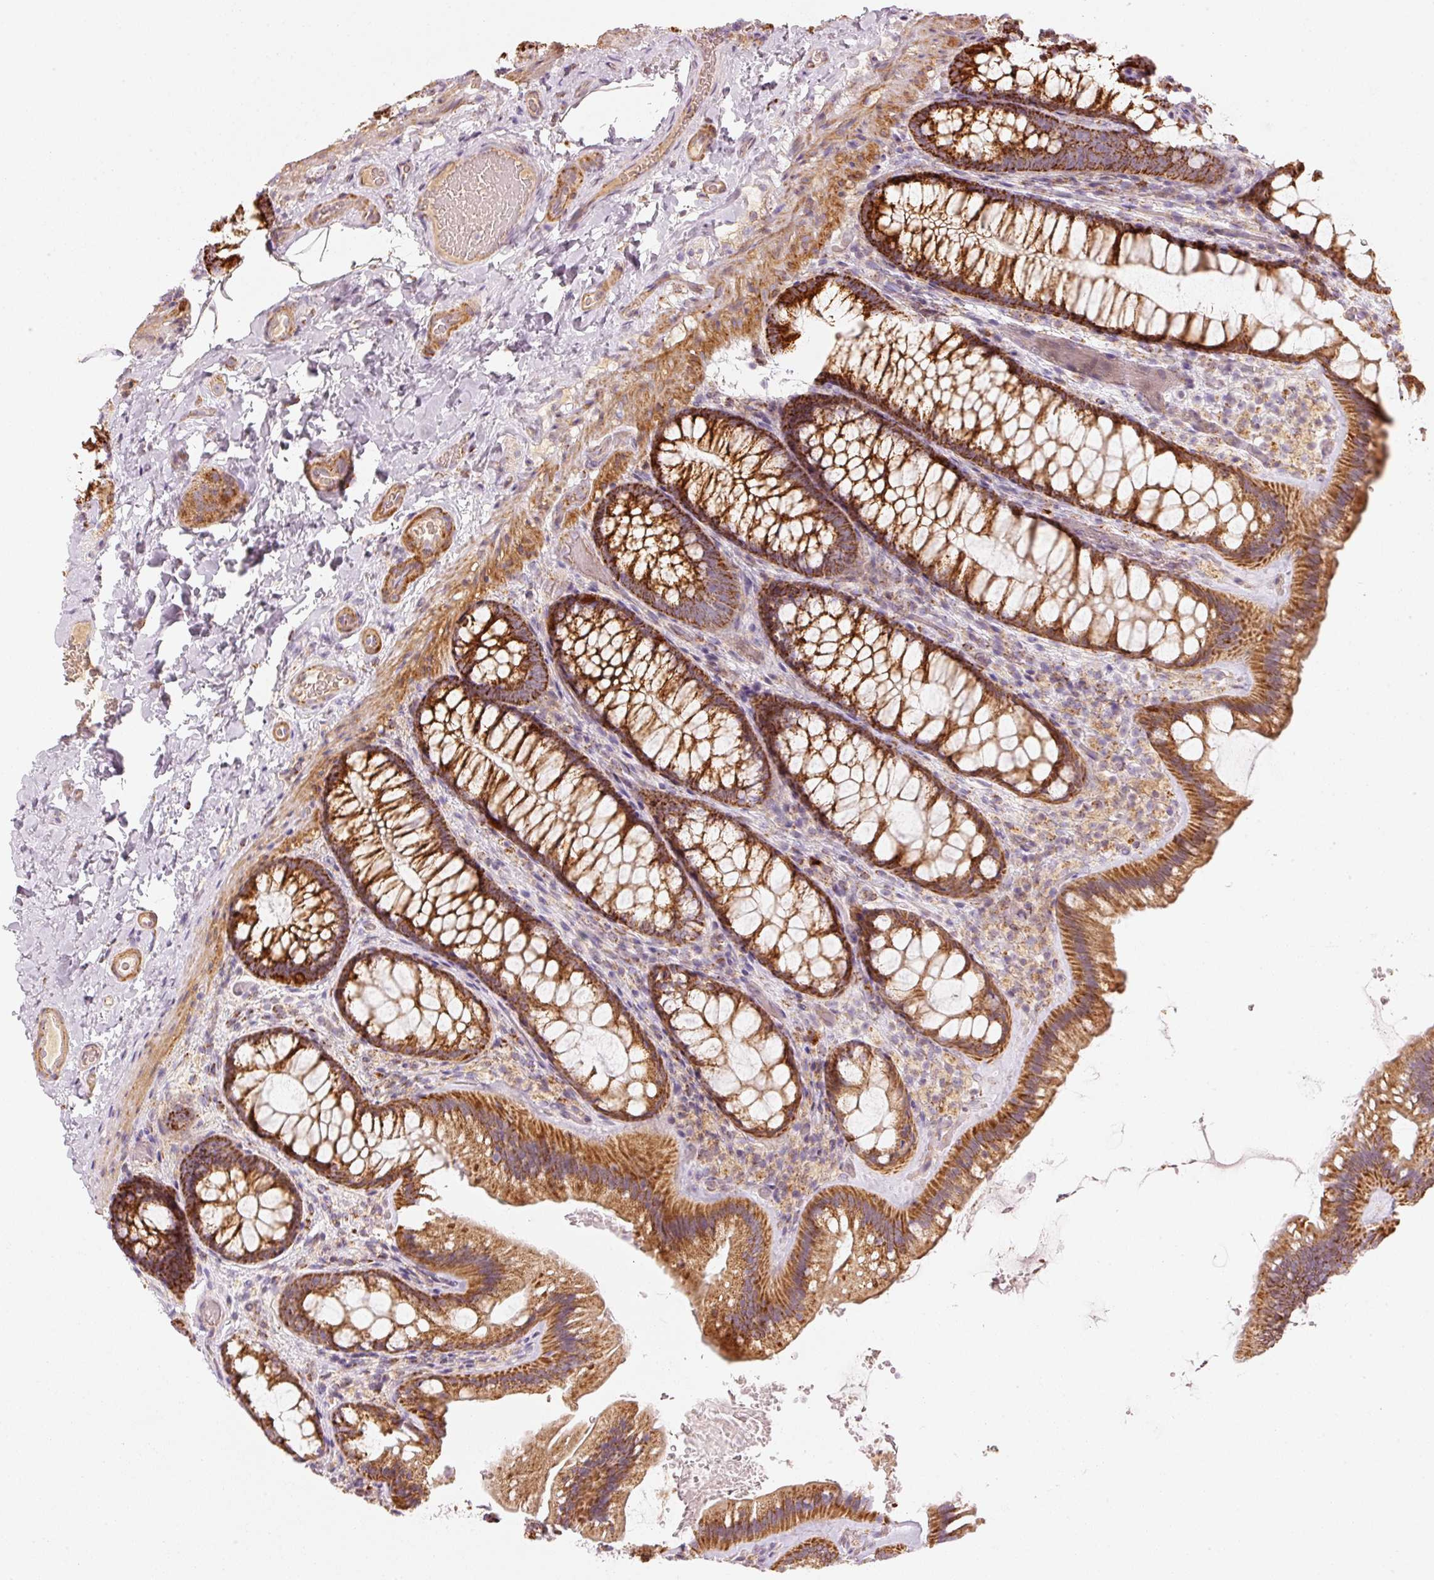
{"staining": {"intensity": "moderate", "quantity": ">75%", "location": "cytoplasmic/membranous"}, "tissue": "colon", "cell_type": "Endothelial cells", "image_type": "normal", "snomed": [{"axis": "morphology", "description": "Normal tissue, NOS"}, {"axis": "topography", "description": "Colon"}], "caption": "Immunohistochemistry (IHC) photomicrograph of benign colon stained for a protein (brown), which reveals medium levels of moderate cytoplasmic/membranous staining in approximately >75% of endothelial cells.", "gene": "C17orf98", "patient": {"sex": "male", "age": 46}}